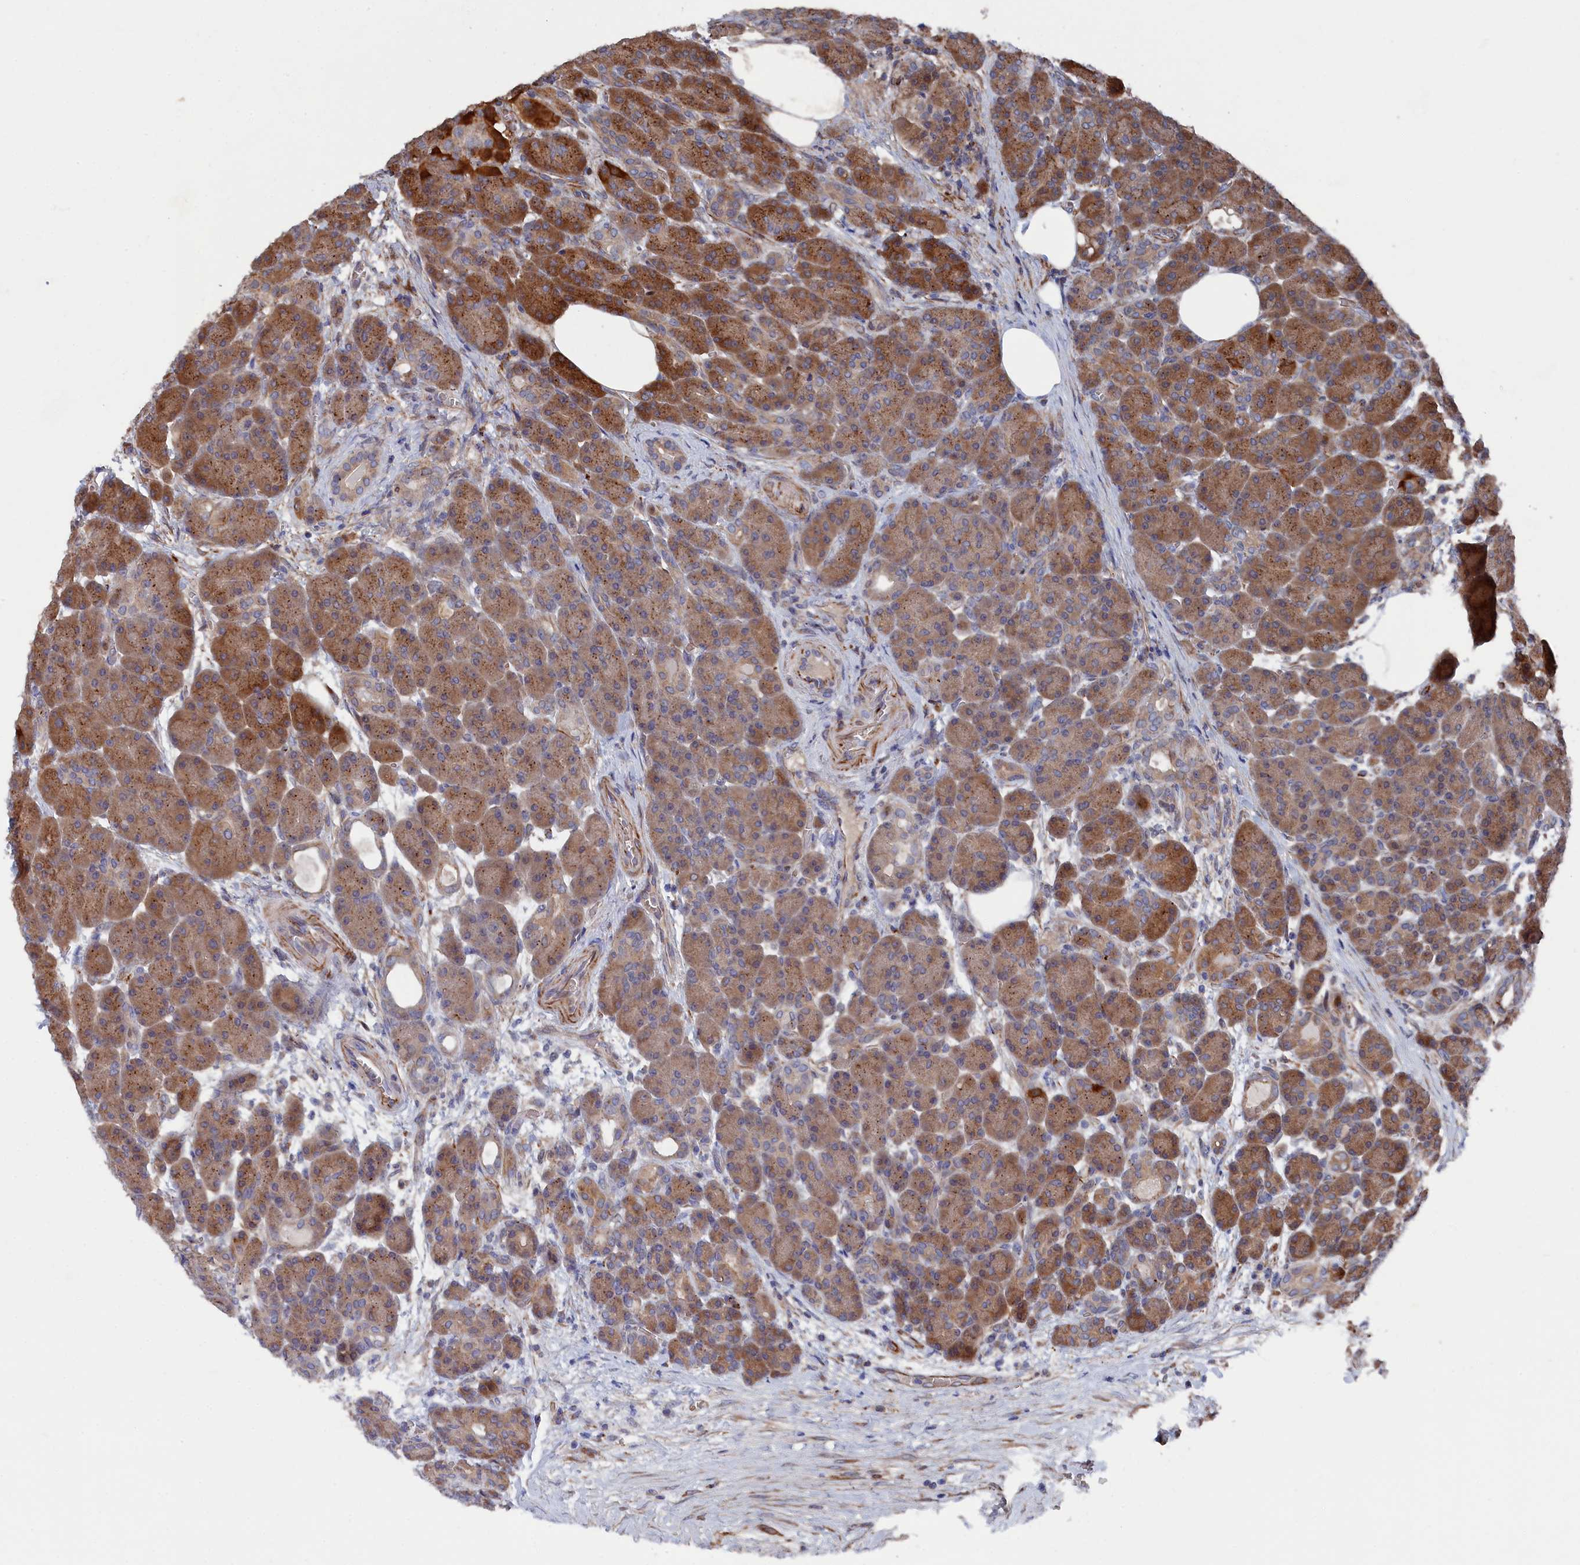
{"staining": {"intensity": "moderate", "quantity": ">75%", "location": "cytoplasmic/membranous"}, "tissue": "pancreas", "cell_type": "Exocrine glandular cells", "image_type": "normal", "snomed": [{"axis": "morphology", "description": "Normal tissue, NOS"}, {"axis": "topography", "description": "Pancreas"}], "caption": "A brown stain labels moderate cytoplasmic/membranous expression of a protein in exocrine glandular cells of normal pancreas.", "gene": "SMG9", "patient": {"sex": "male", "age": 63}}